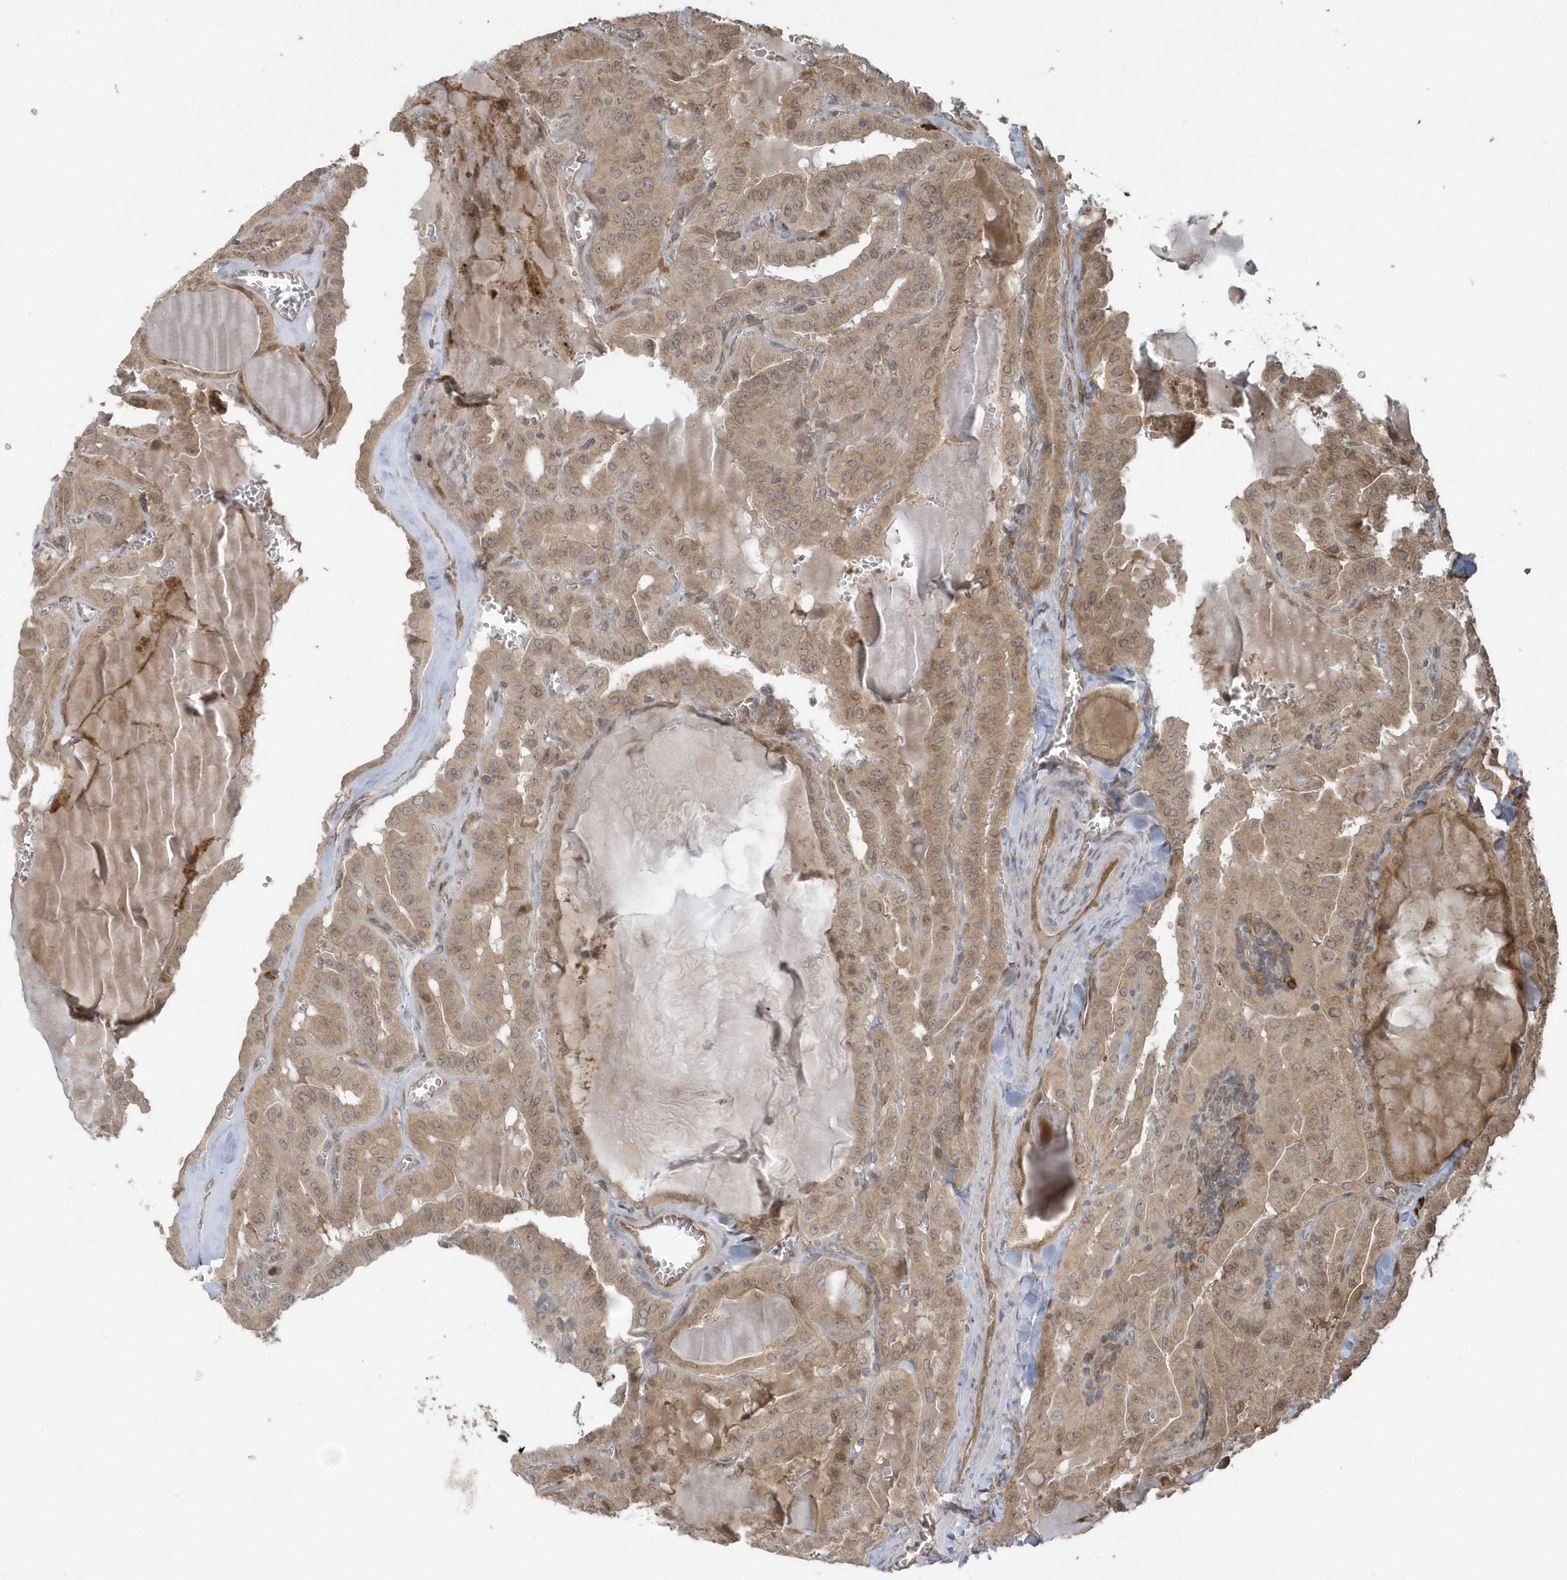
{"staining": {"intensity": "weak", "quantity": ">75%", "location": "cytoplasmic/membranous"}, "tissue": "thyroid cancer", "cell_type": "Tumor cells", "image_type": "cancer", "snomed": [{"axis": "morphology", "description": "Papillary adenocarcinoma, NOS"}, {"axis": "topography", "description": "Thyroid gland"}], "caption": "Human papillary adenocarcinoma (thyroid) stained with a brown dye exhibits weak cytoplasmic/membranous positive staining in approximately >75% of tumor cells.", "gene": "HERPUD1", "patient": {"sex": "male", "age": 52}}